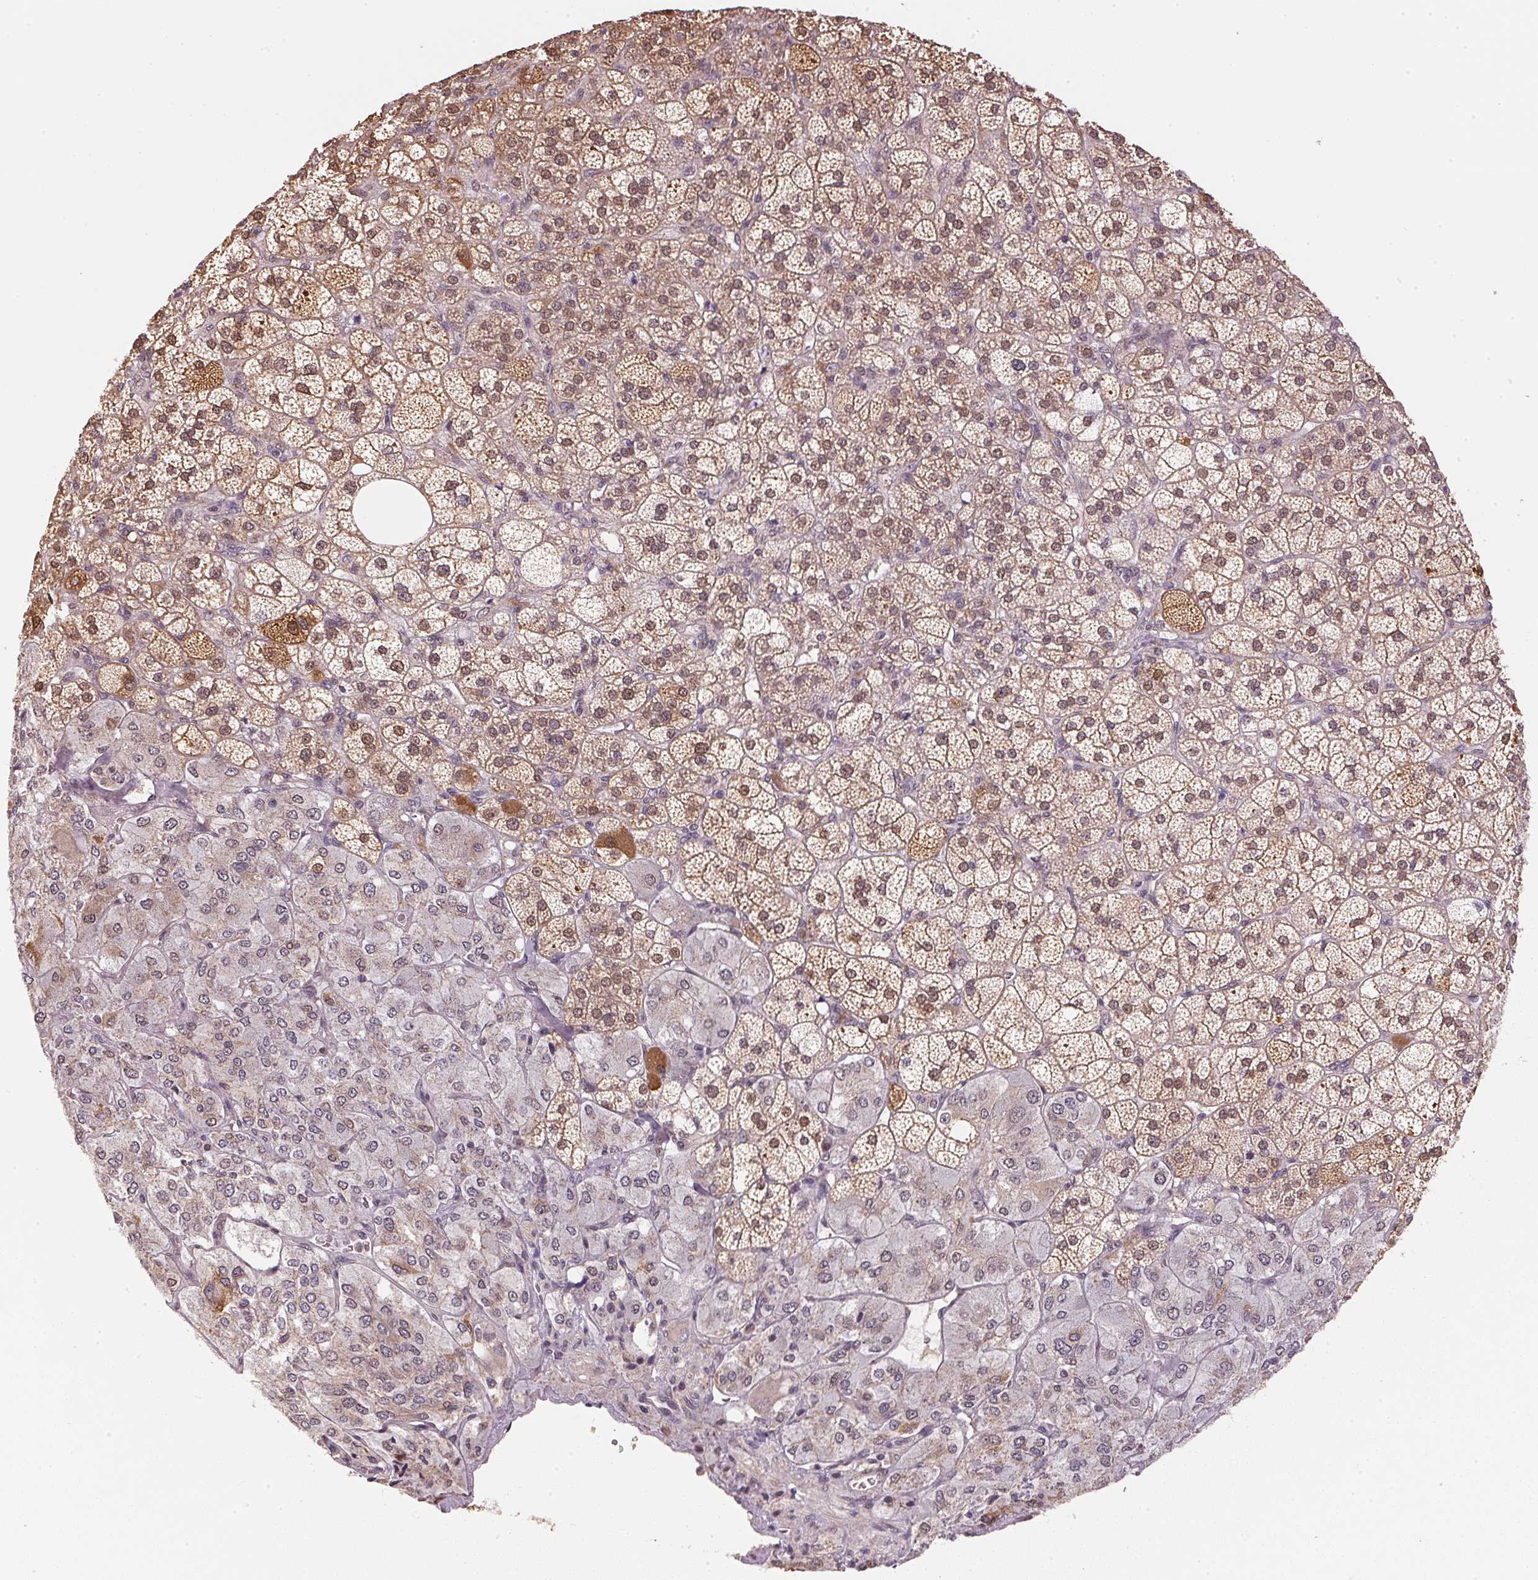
{"staining": {"intensity": "moderate", "quantity": "25%-75%", "location": "cytoplasmic/membranous,nuclear"}, "tissue": "adrenal gland", "cell_type": "Glandular cells", "image_type": "normal", "snomed": [{"axis": "morphology", "description": "Normal tissue, NOS"}, {"axis": "topography", "description": "Adrenal gland"}], "caption": "Immunohistochemistry histopathology image of unremarkable human adrenal gland stained for a protein (brown), which reveals medium levels of moderate cytoplasmic/membranous,nuclear positivity in about 25%-75% of glandular cells.", "gene": "SC5D", "patient": {"sex": "female", "age": 60}}